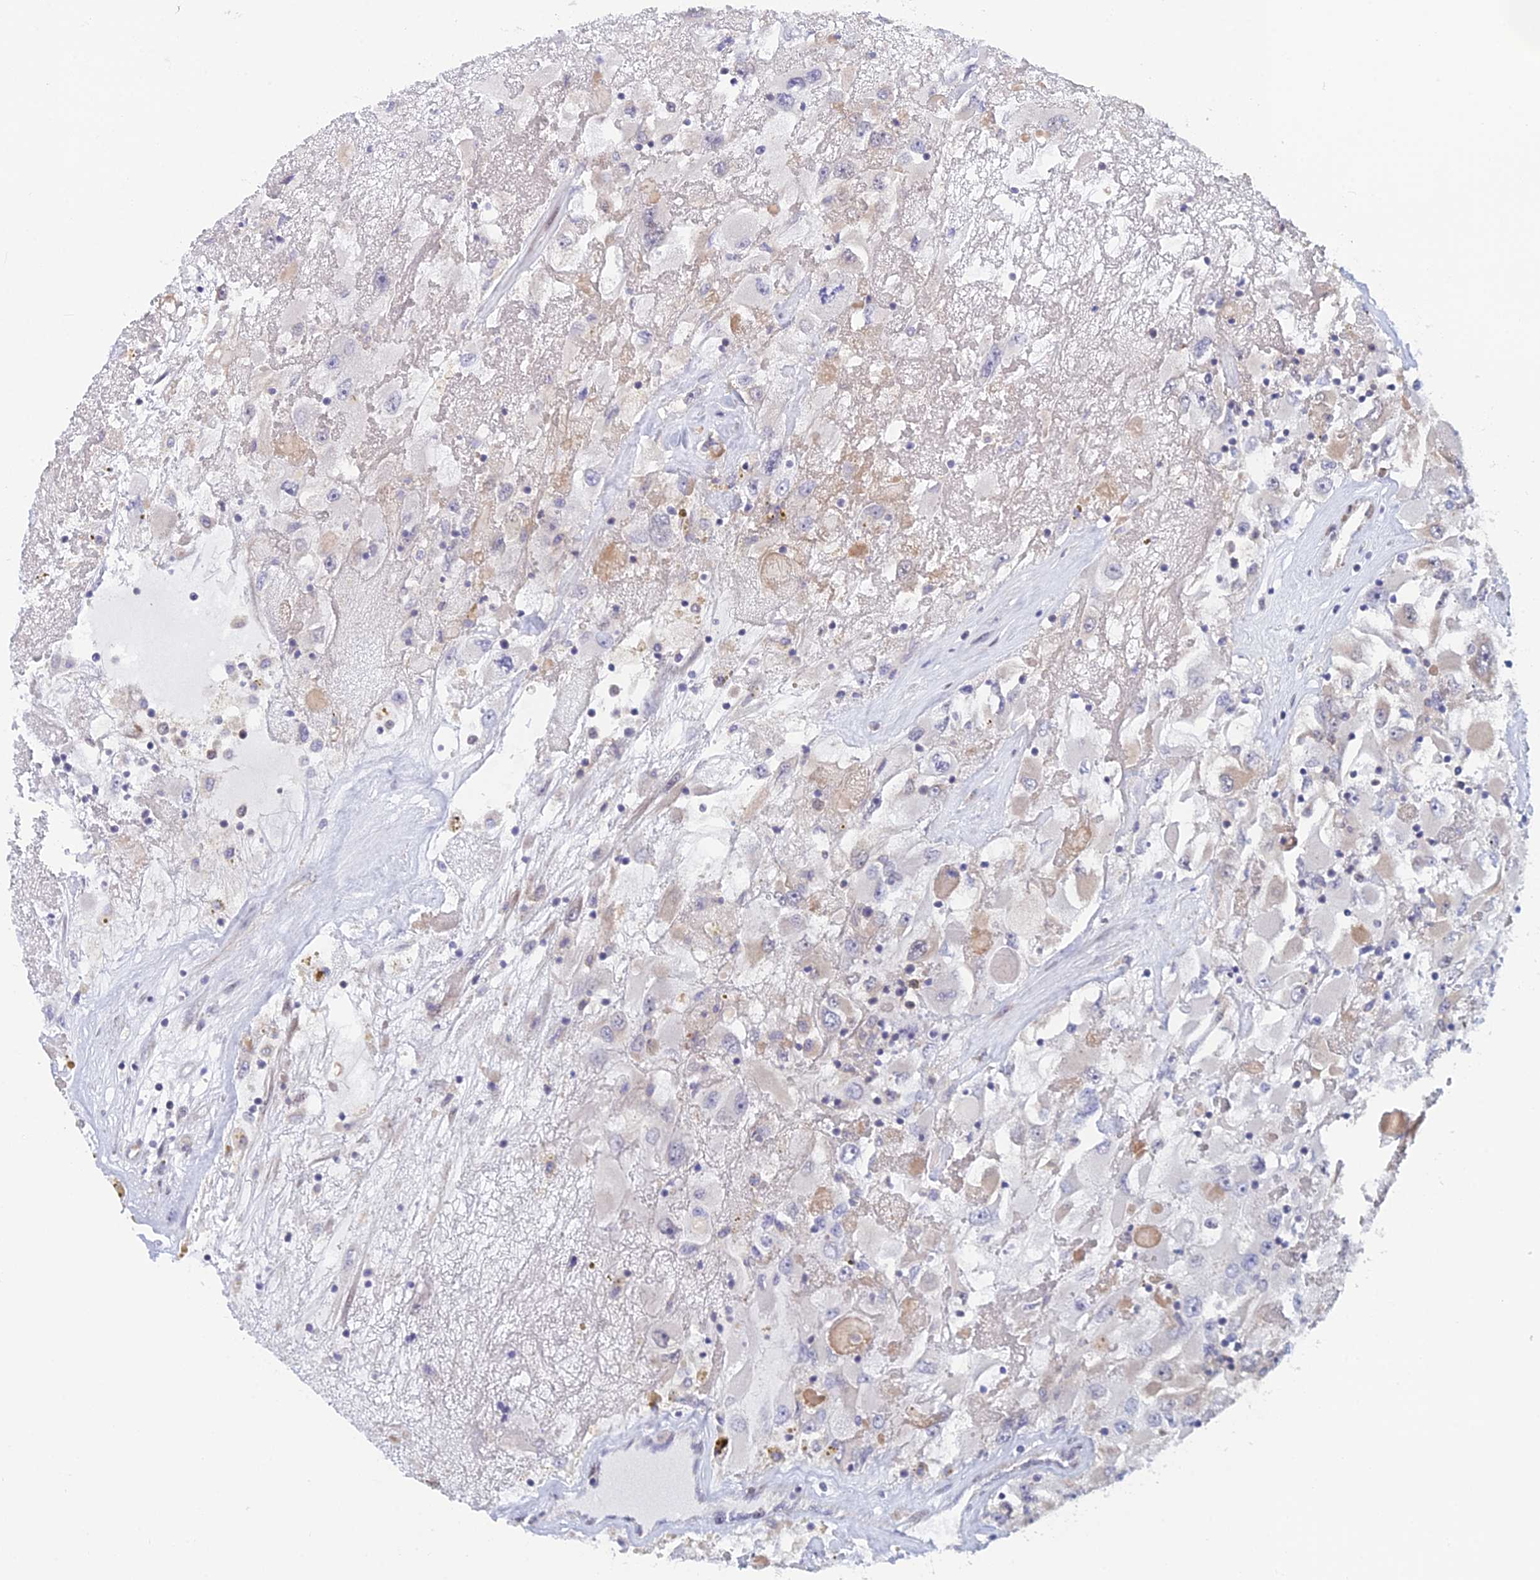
{"staining": {"intensity": "negative", "quantity": "none", "location": "none"}, "tissue": "renal cancer", "cell_type": "Tumor cells", "image_type": "cancer", "snomed": [{"axis": "morphology", "description": "Adenocarcinoma, NOS"}, {"axis": "topography", "description": "Kidney"}], "caption": "Immunohistochemical staining of adenocarcinoma (renal) exhibits no significant staining in tumor cells.", "gene": "SRA1", "patient": {"sex": "female", "age": 52}}